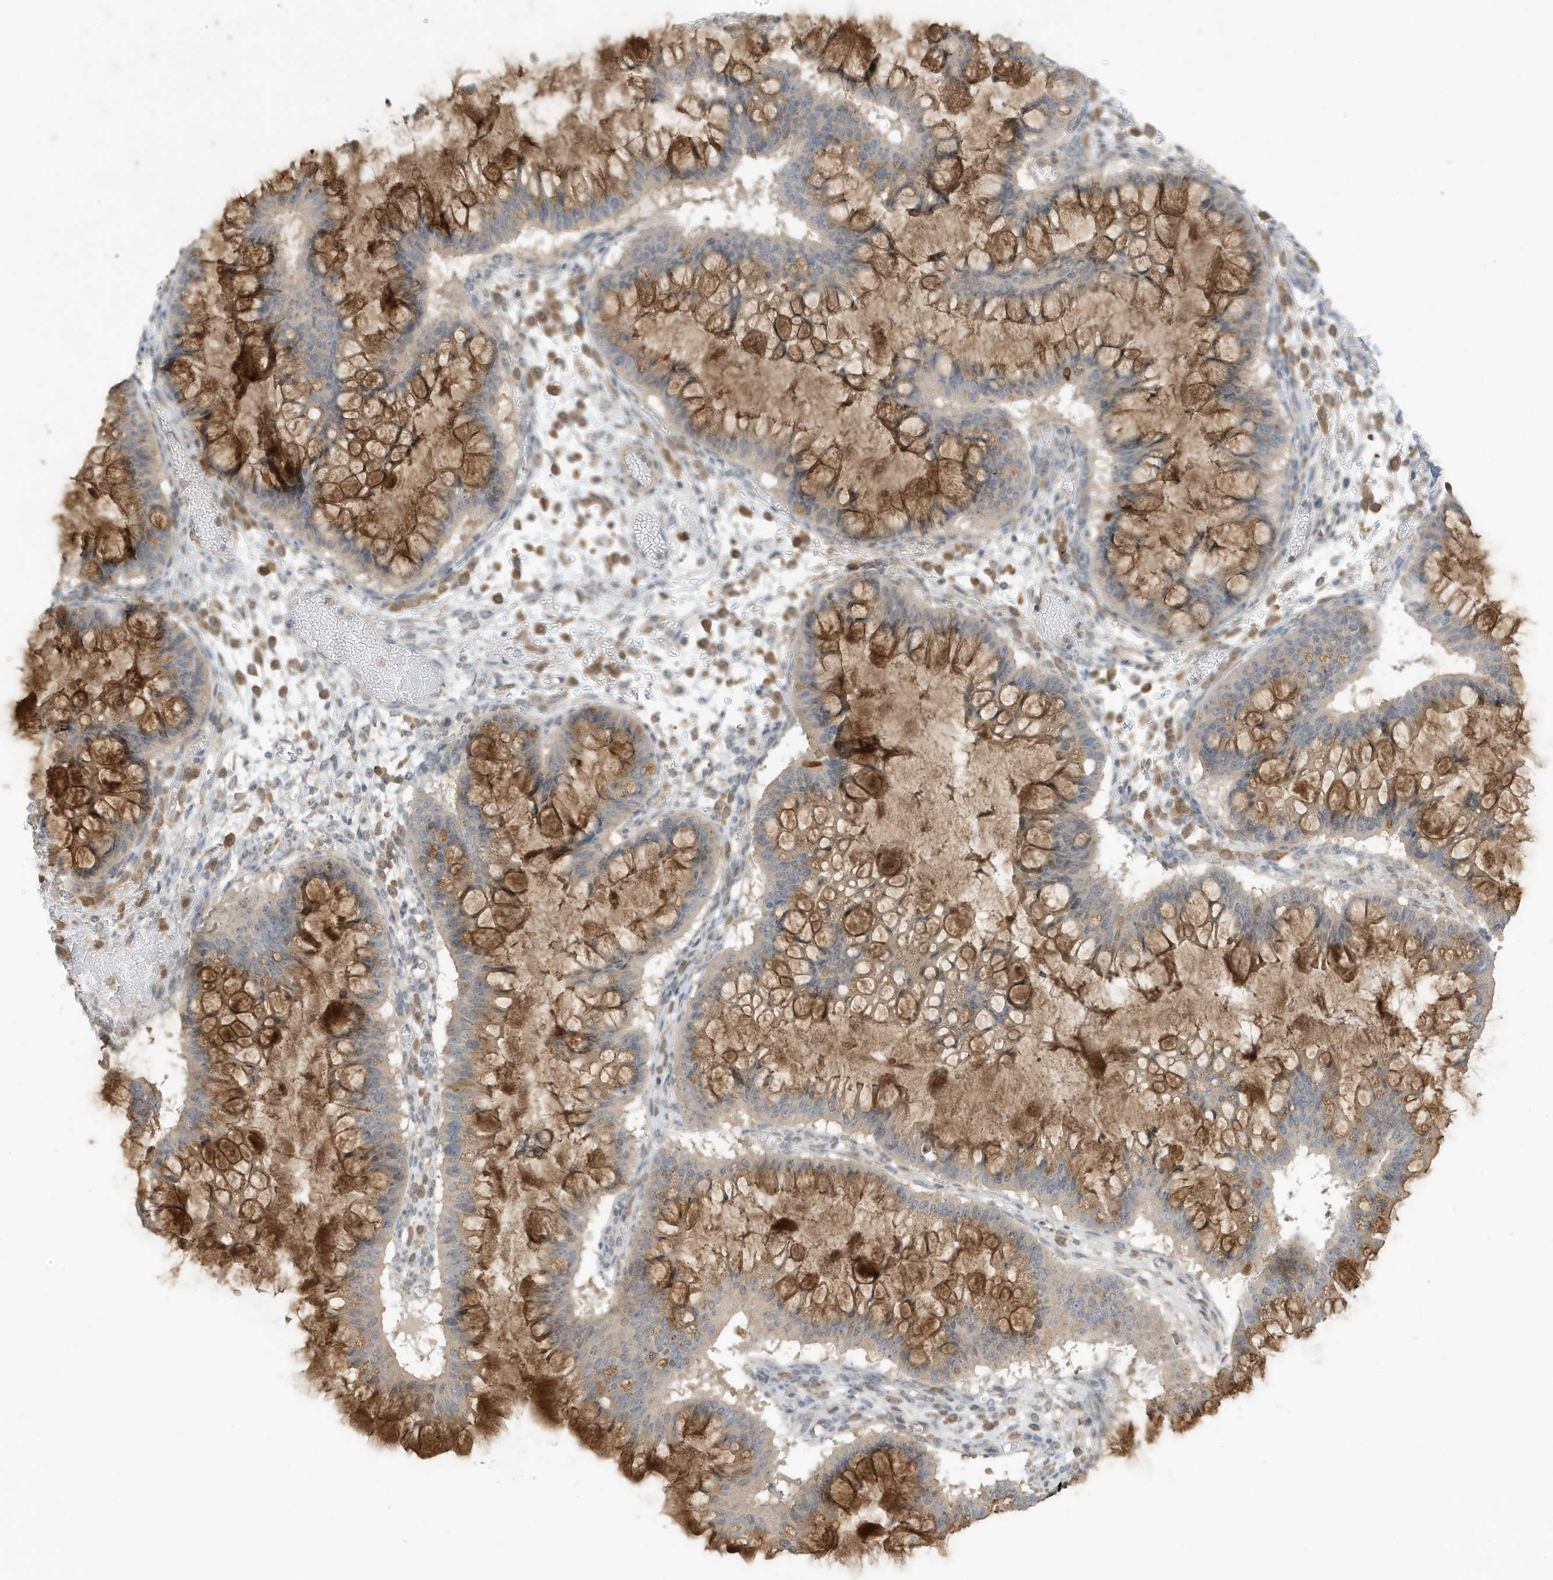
{"staining": {"intensity": "moderate", "quantity": "25%-75%", "location": "cytoplasmic/membranous"}, "tissue": "ovarian cancer", "cell_type": "Tumor cells", "image_type": "cancer", "snomed": [{"axis": "morphology", "description": "Cystadenocarcinoma, mucinous, NOS"}, {"axis": "topography", "description": "Ovary"}], "caption": "Protein analysis of ovarian cancer (mucinous cystadenocarcinoma) tissue exhibits moderate cytoplasmic/membranous staining in approximately 25%-75% of tumor cells.", "gene": "TAB3", "patient": {"sex": "female", "age": 73}}